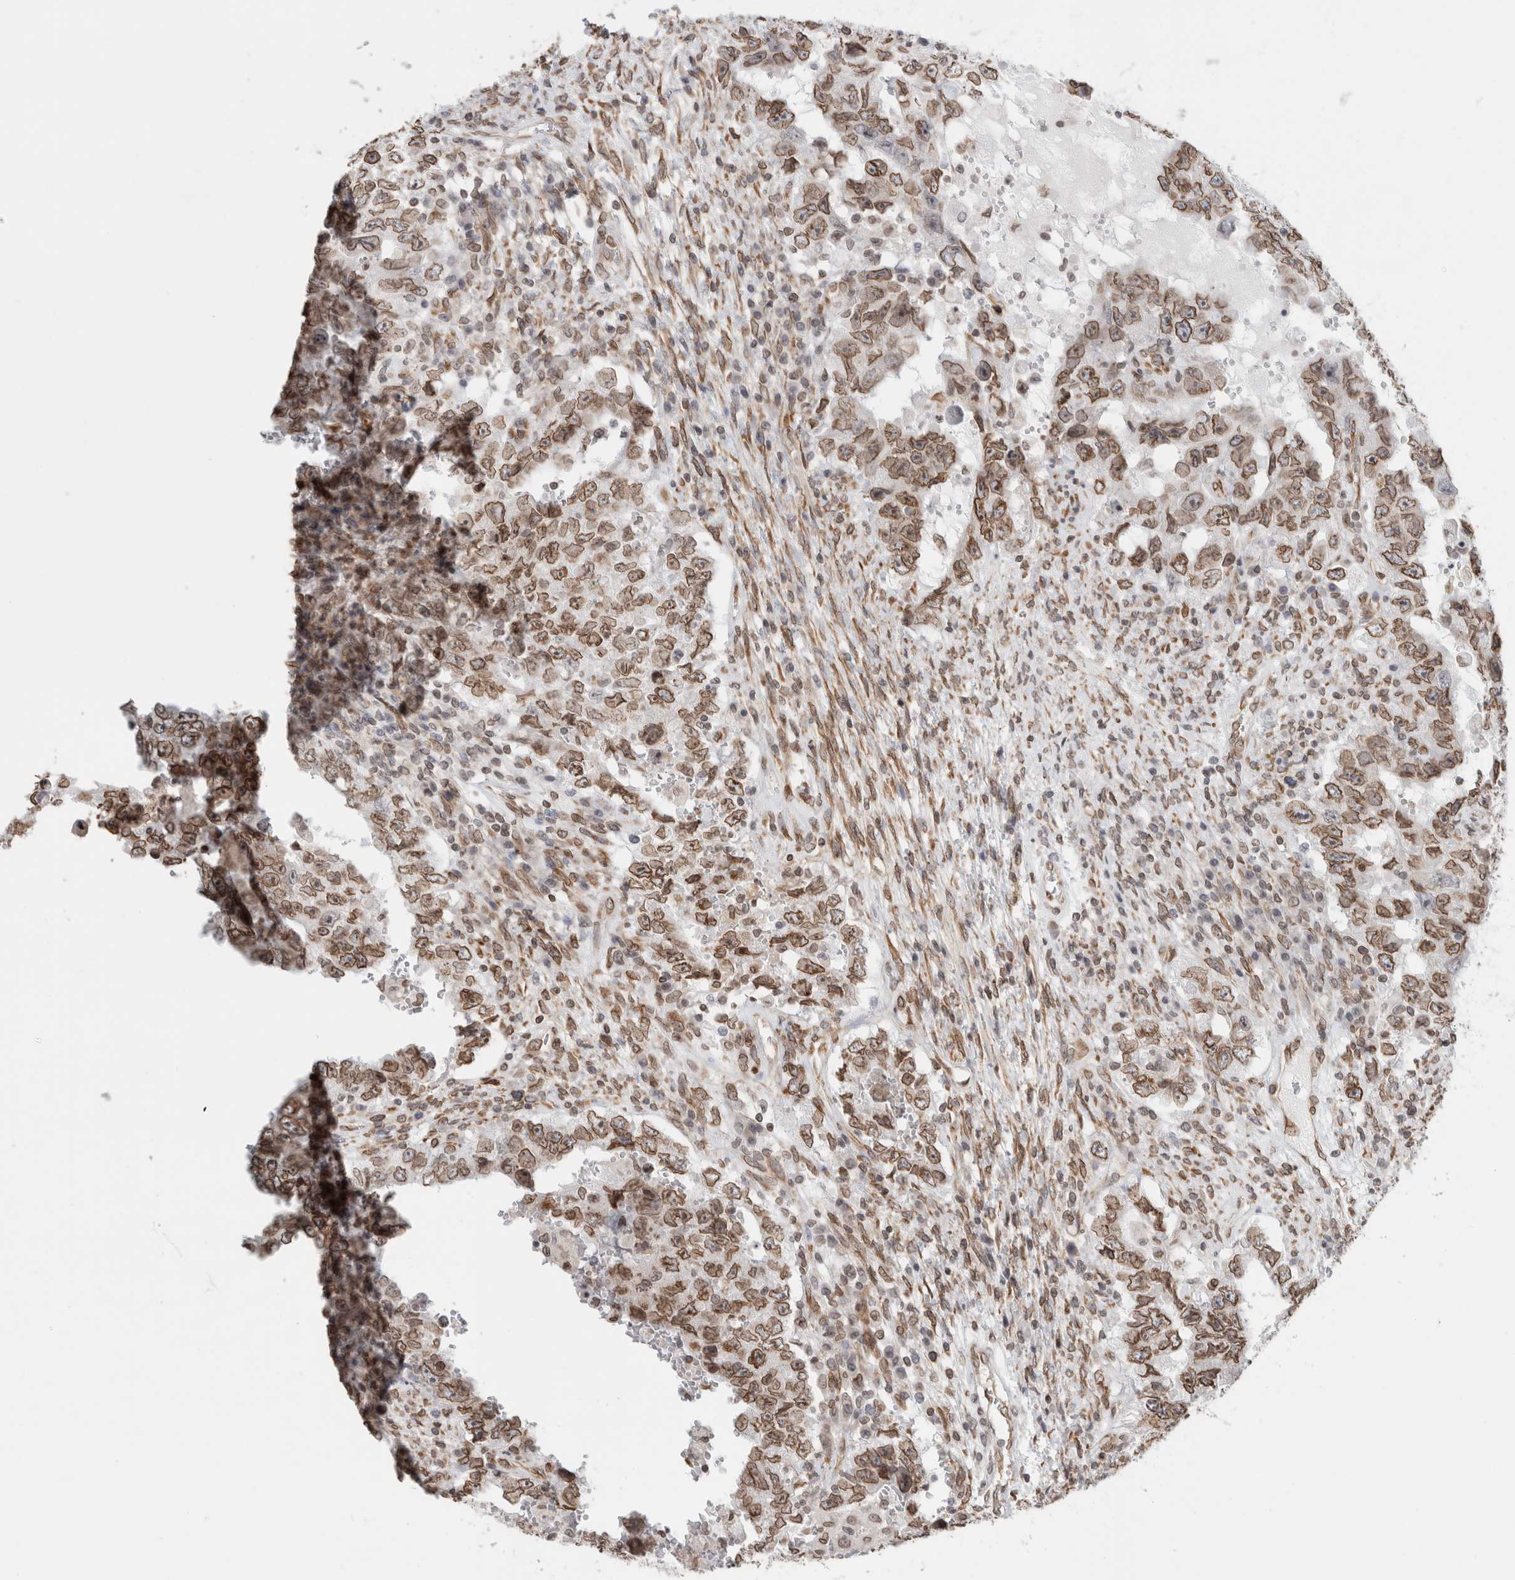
{"staining": {"intensity": "moderate", "quantity": ">75%", "location": "cytoplasmic/membranous,nuclear"}, "tissue": "testis cancer", "cell_type": "Tumor cells", "image_type": "cancer", "snomed": [{"axis": "morphology", "description": "Carcinoma, Embryonal, NOS"}, {"axis": "topography", "description": "Testis"}], "caption": "Immunohistochemical staining of human embryonal carcinoma (testis) displays moderate cytoplasmic/membranous and nuclear protein expression in about >75% of tumor cells. The staining was performed using DAB (3,3'-diaminobenzidine), with brown indicating positive protein expression. Nuclei are stained blue with hematoxylin.", "gene": "RBMX2", "patient": {"sex": "male", "age": 26}}